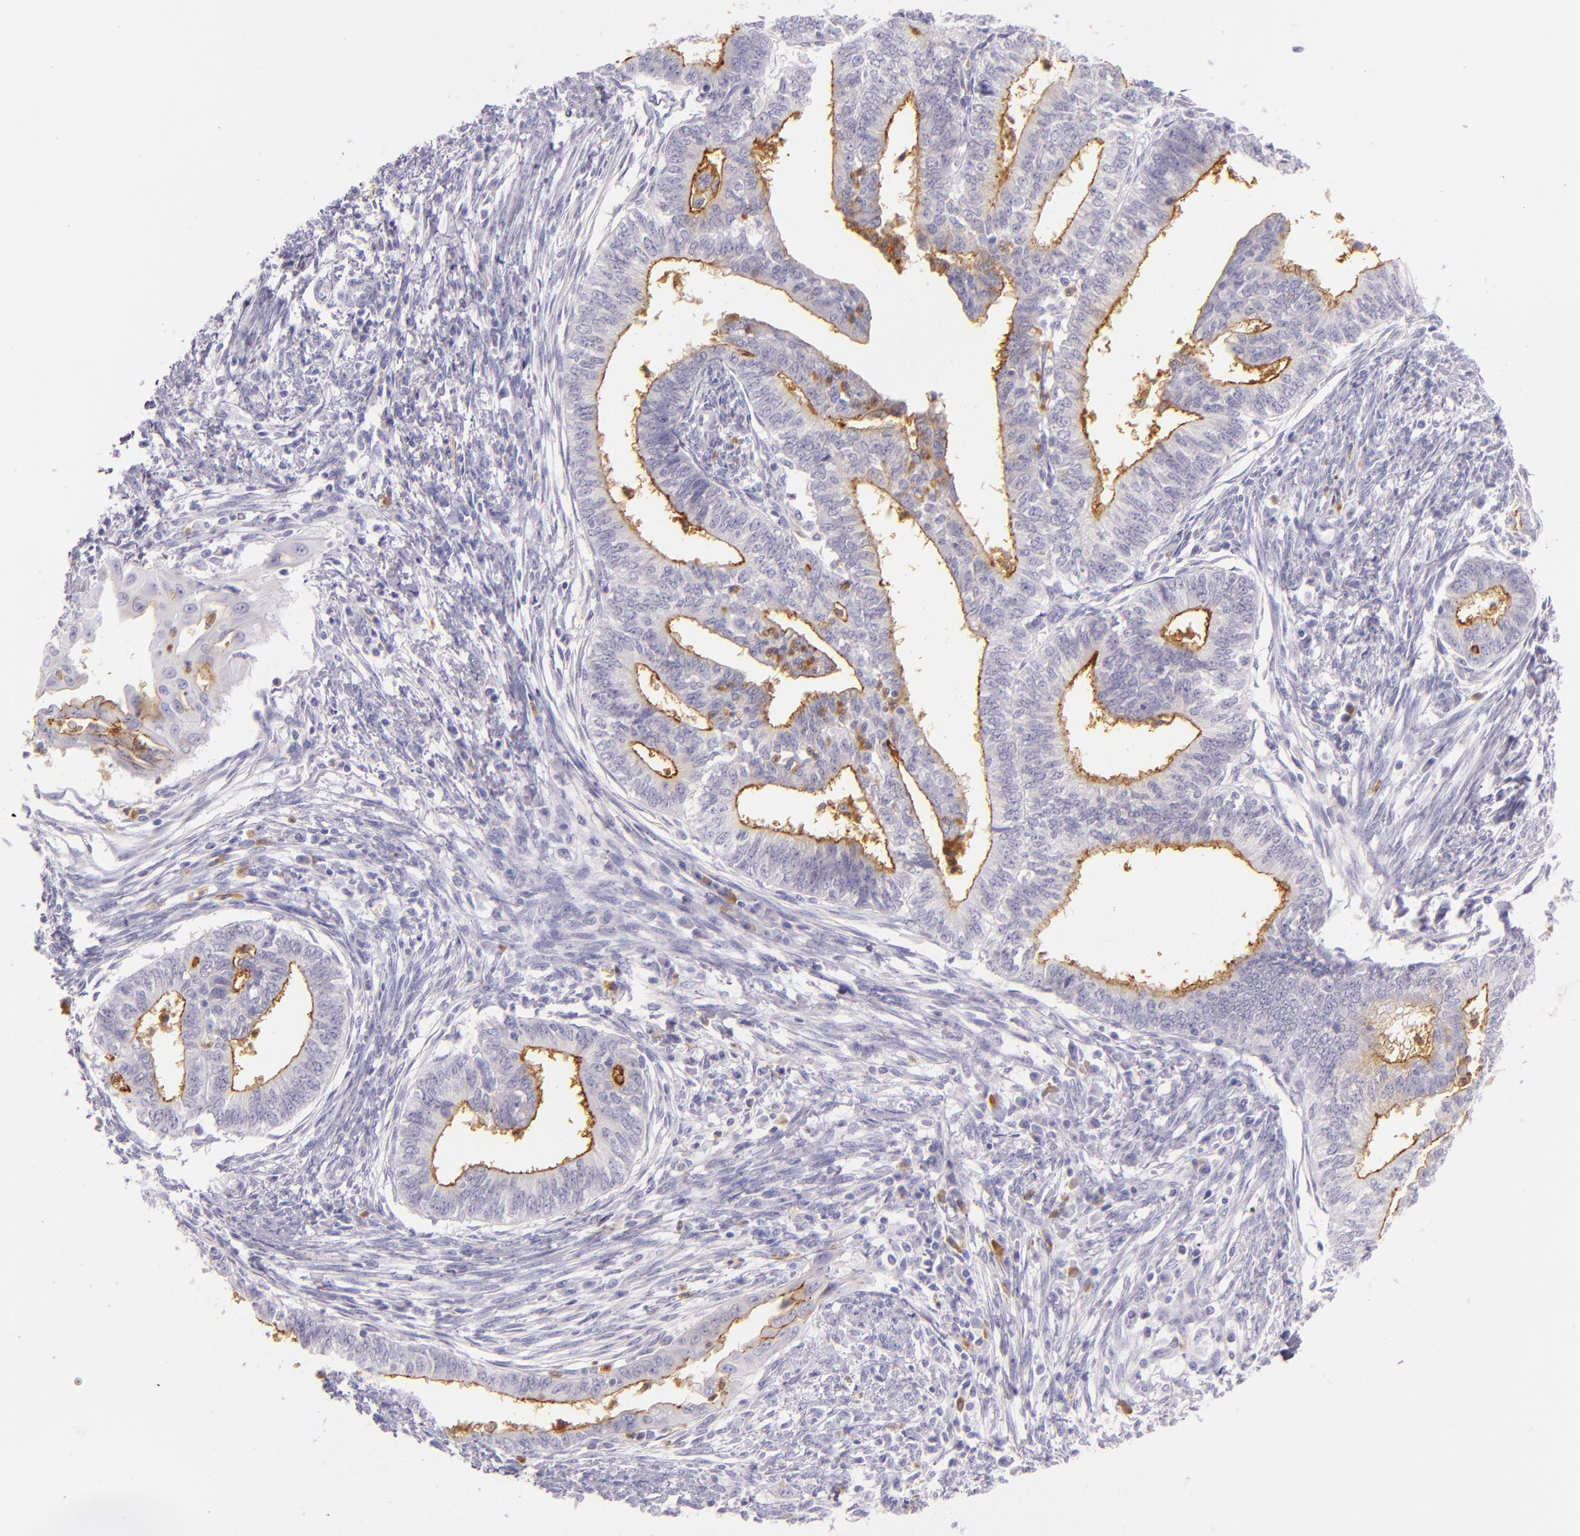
{"staining": {"intensity": "moderate", "quantity": "<25%", "location": "cytoplasmic/membranous"}, "tissue": "endometrial cancer", "cell_type": "Tumor cells", "image_type": "cancer", "snomed": [{"axis": "morphology", "description": "Adenocarcinoma, NOS"}, {"axis": "topography", "description": "Endometrium"}], "caption": "About <25% of tumor cells in endometrial cancer display moderate cytoplasmic/membranous protein positivity as visualized by brown immunohistochemical staining.", "gene": "CEACAM1", "patient": {"sex": "female", "age": 66}}